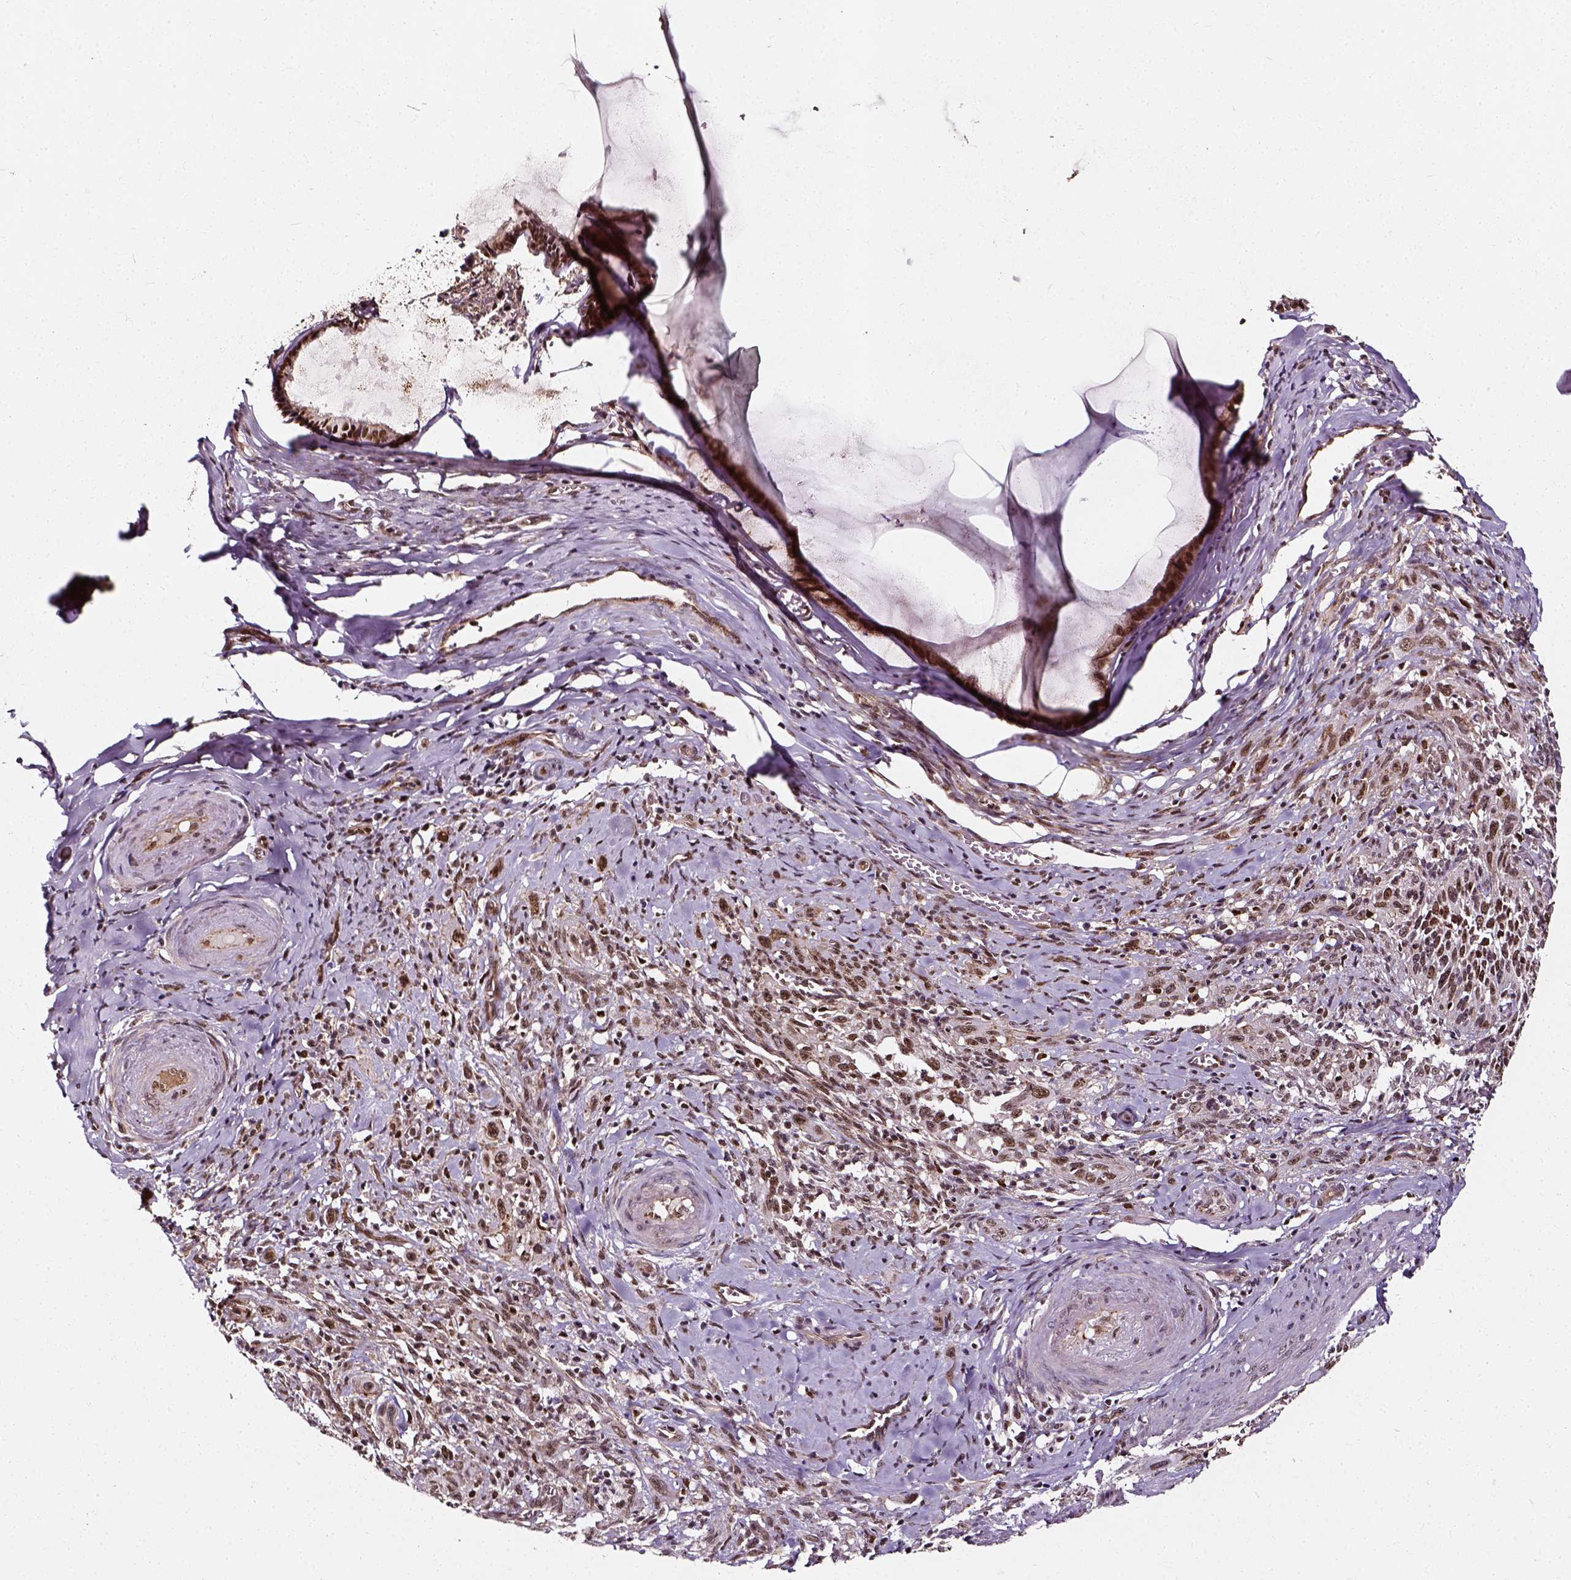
{"staining": {"intensity": "moderate", "quantity": ">75%", "location": "nuclear"}, "tissue": "cervical cancer", "cell_type": "Tumor cells", "image_type": "cancer", "snomed": [{"axis": "morphology", "description": "Squamous cell carcinoma, NOS"}, {"axis": "topography", "description": "Cervix"}], "caption": "Cervical cancer (squamous cell carcinoma) stained with a brown dye displays moderate nuclear positive staining in about >75% of tumor cells.", "gene": "NACC1", "patient": {"sex": "female", "age": 51}}